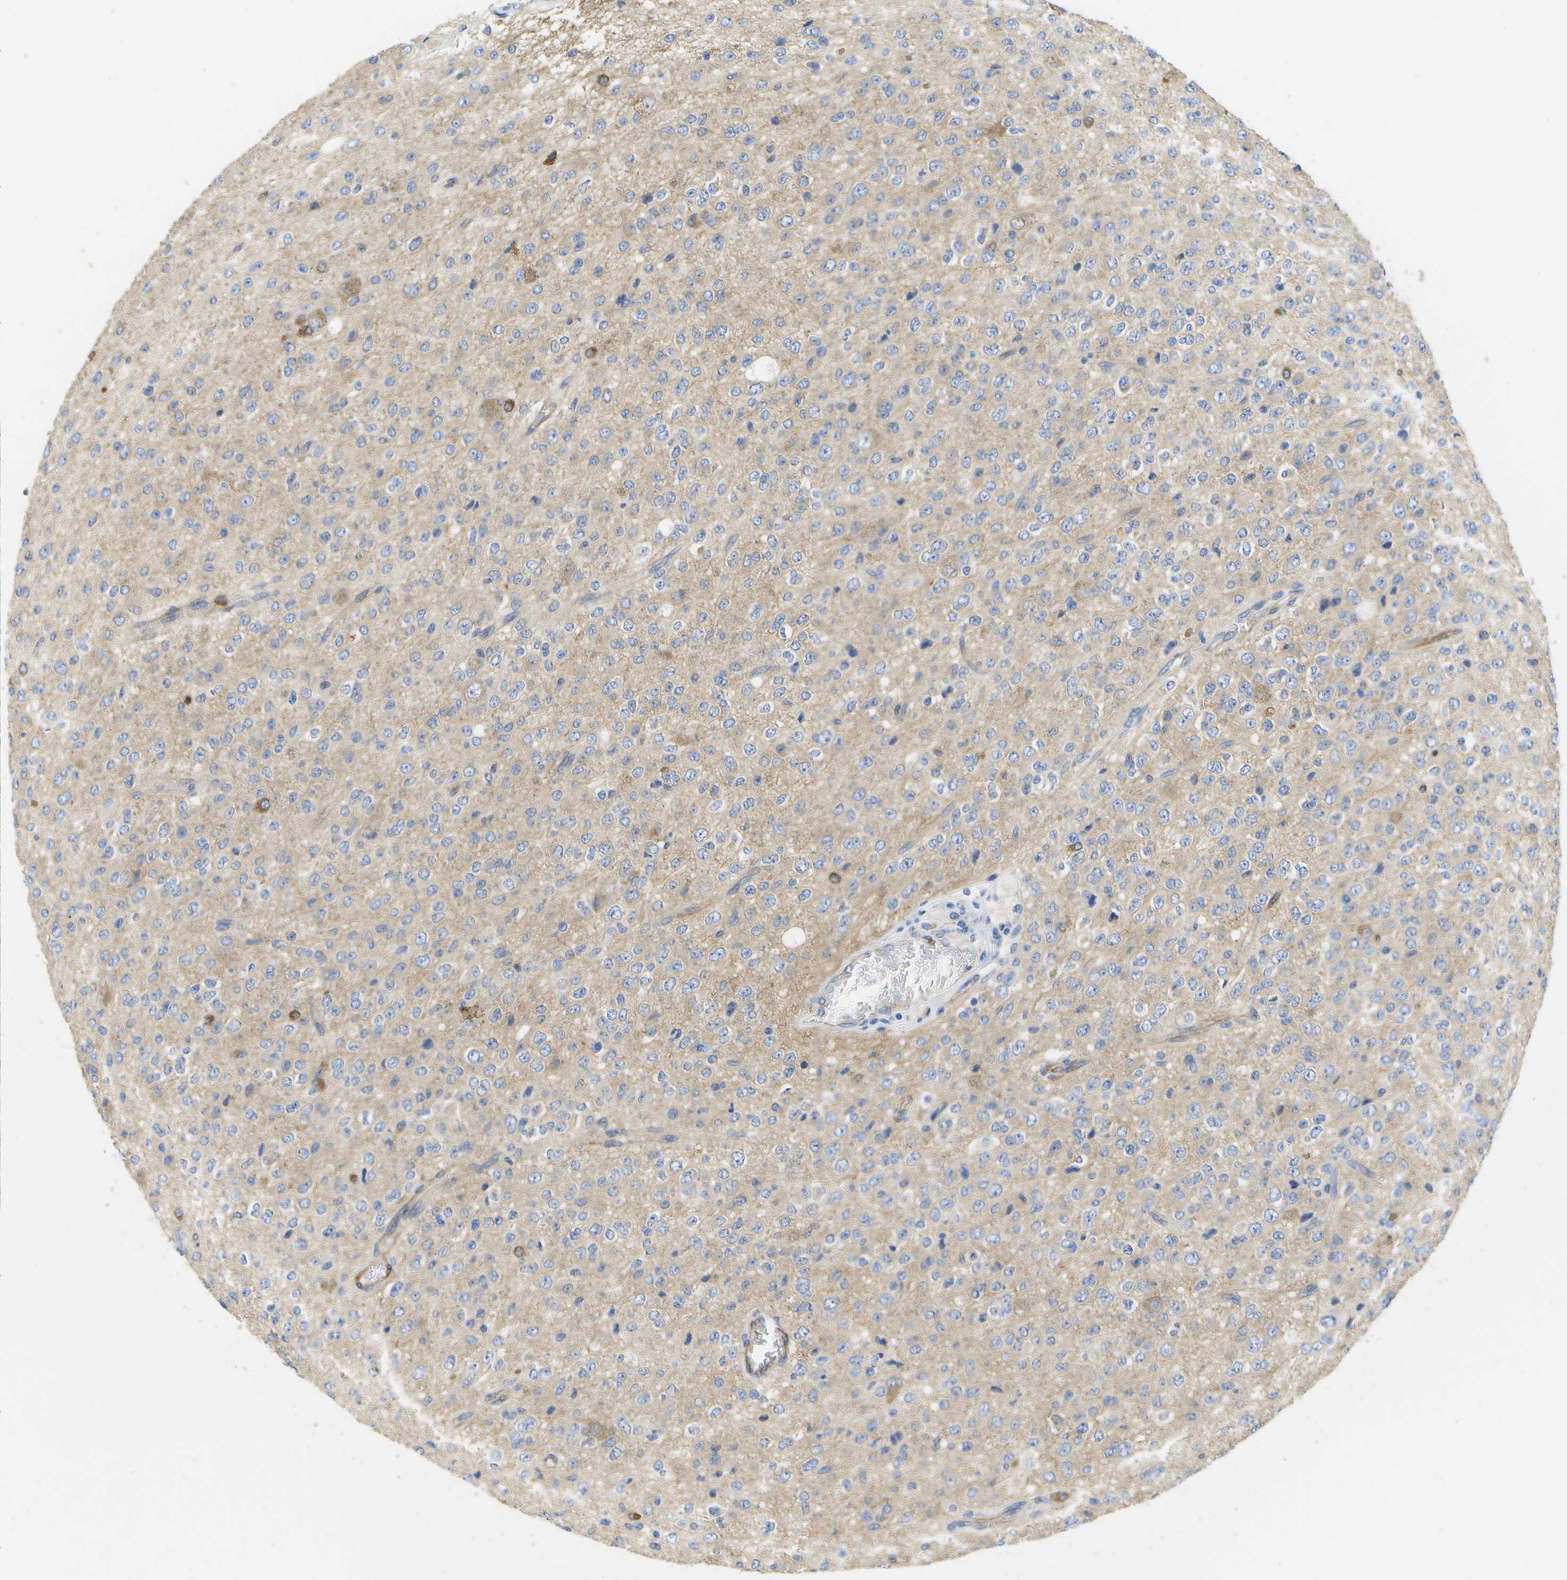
{"staining": {"intensity": "moderate", "quantity": "<25%", "location": "cytoplasmic/membranous"}, "tissue": "glioma", "cell_type": "Tumor cells", "image_type": "cancer", "snomed": [{"axis": "morphology", "description": "Glioma, malignant, High grade"}, {"axis": "topography", "description": "pancreas cauda"}], "caption": "IHC image of human glioma stained for a protein (brown), which displays low levels of moderate cytoplasmic/membranous expression in about <25% of tumor cells.", "gene": "DYSF", "patient": {"sex": "male", "age": 60}}